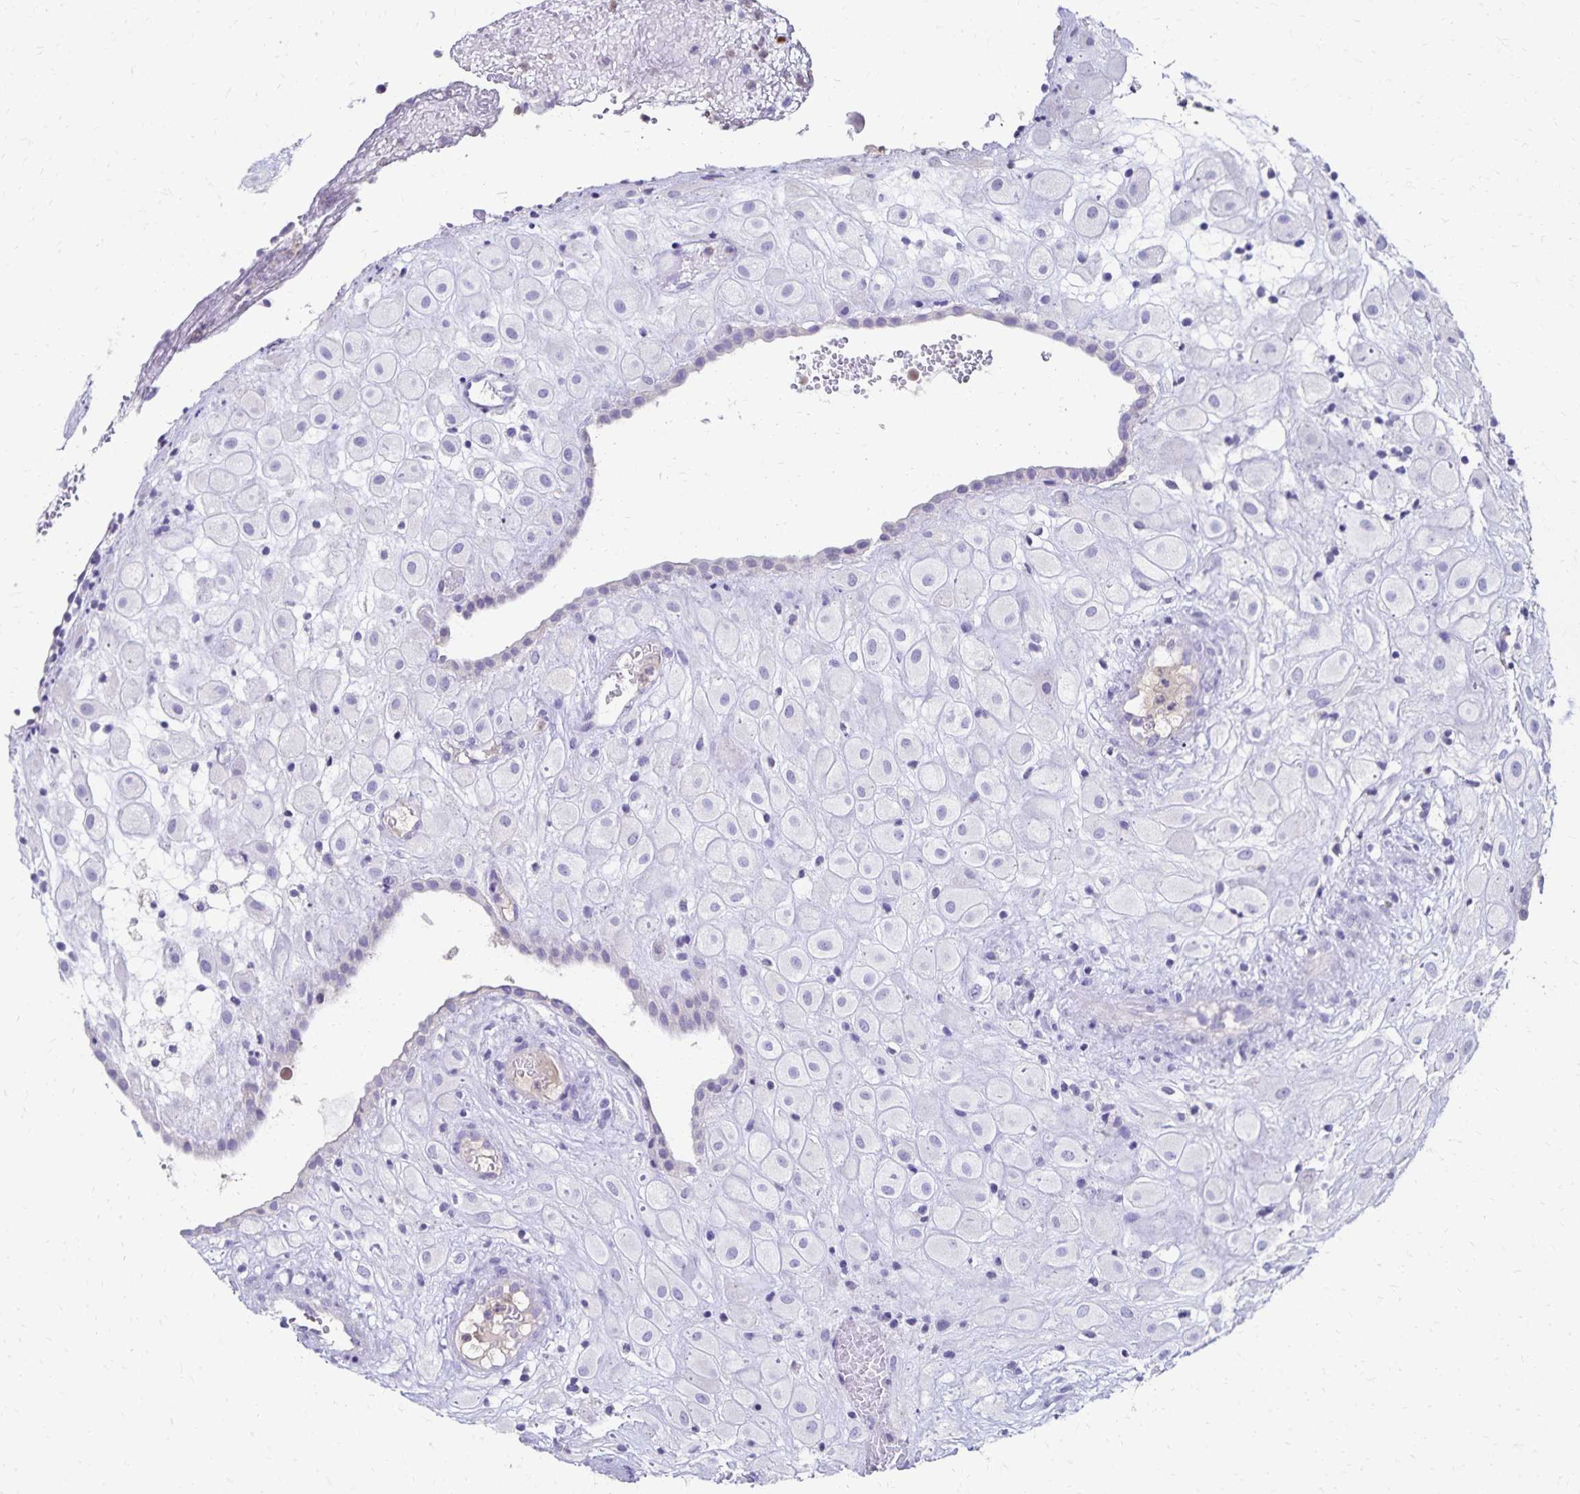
{"staining": {"intensity": "negative", "quantity": "none", "location": "none"}, "tissue": "placenta", "cell_type": "Decidual cells", "image_type": "normal", "snomed": [{"axis": "morphology", "description": "Normal tissue, NOS"}, {"axis": "topography", "description": "Placenta"}], "caption": "This photomicrograph is of normal placenta stained with IHC to label a protein in brown with the nuclei are counter-stained blue. There is no positivity in decidual cells.", "gene": "PAX5", "patient": {"sex": "female", "age": 24}}